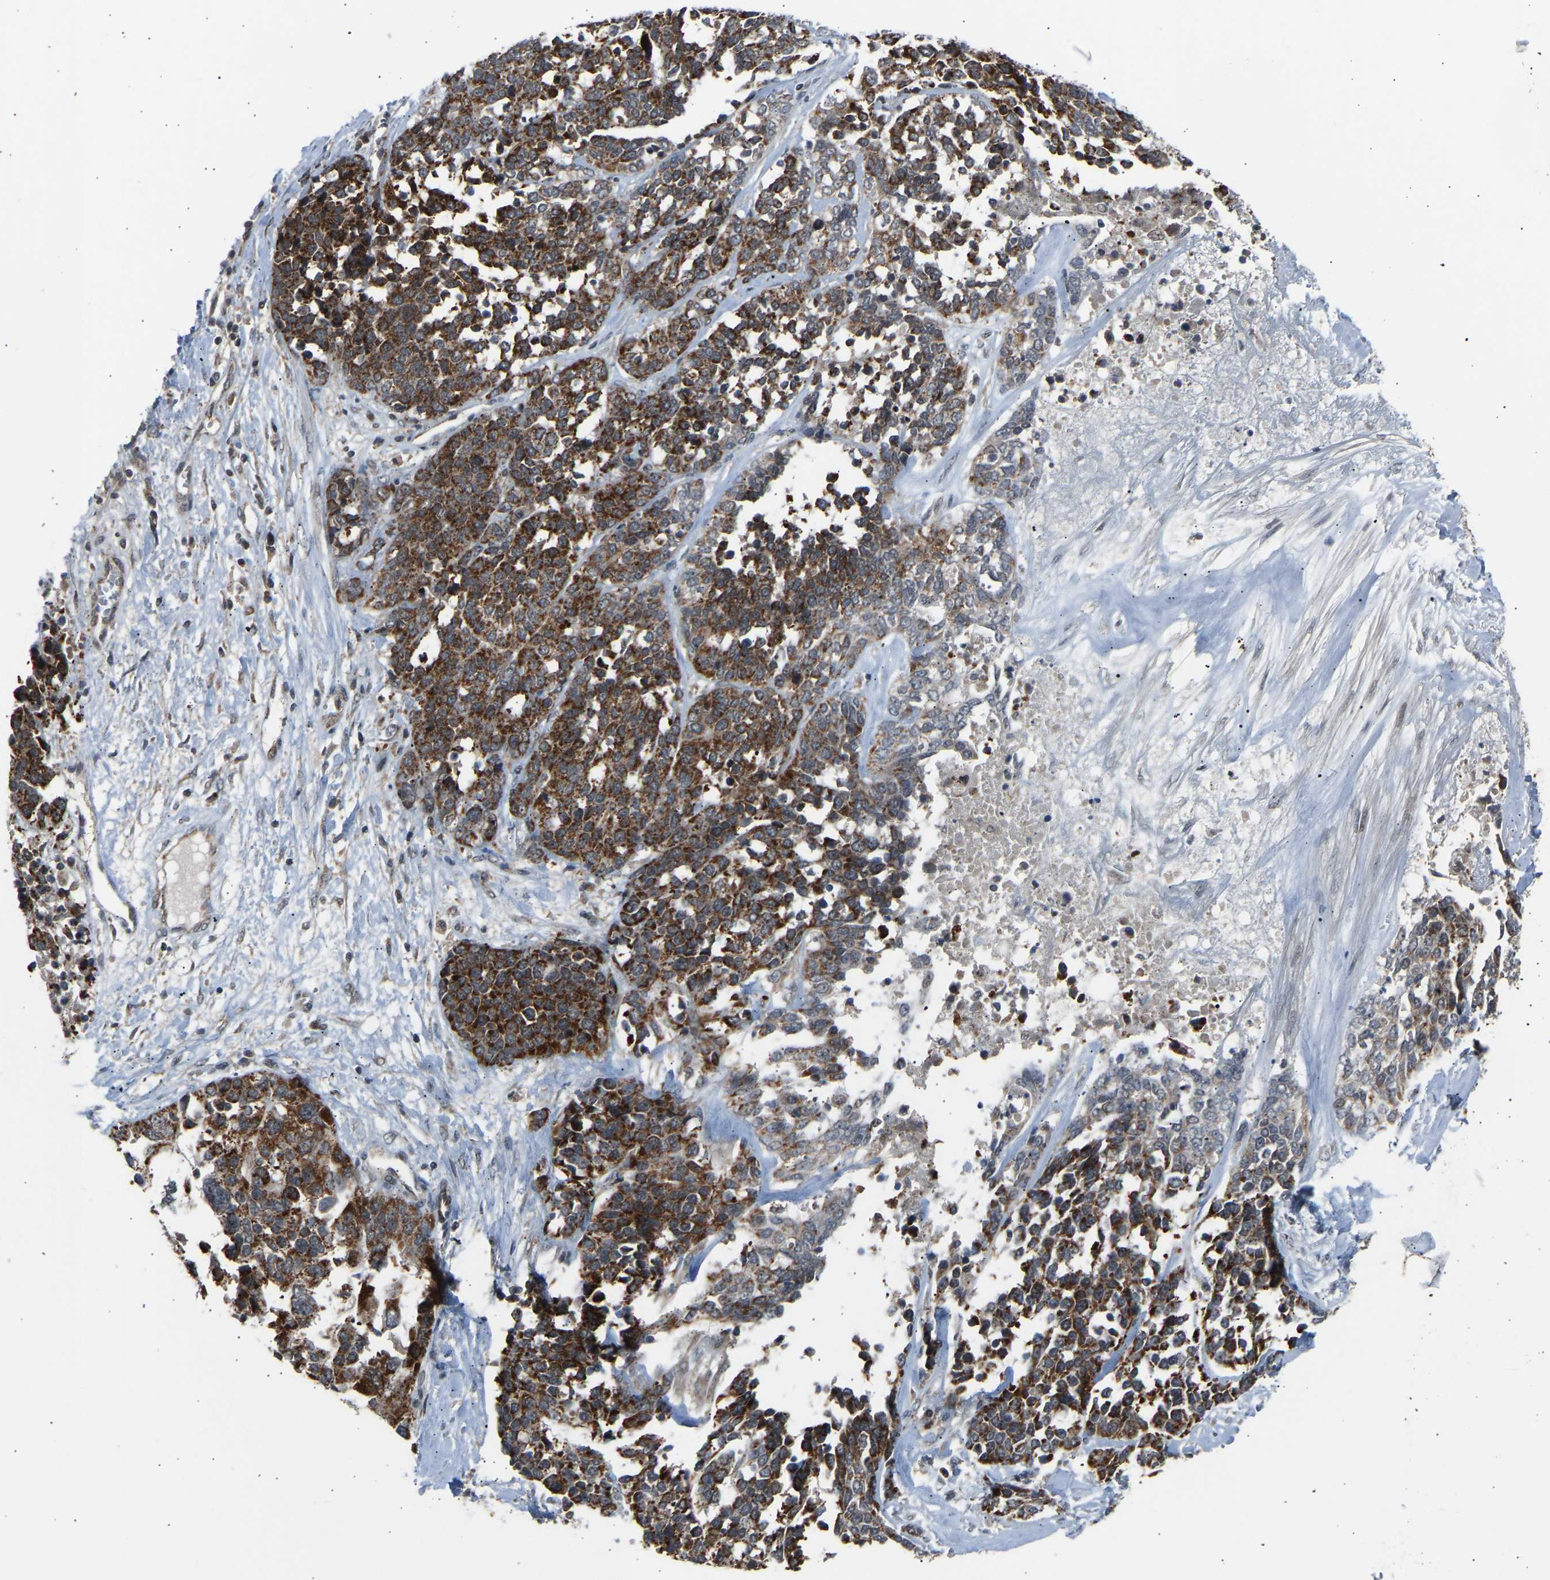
{"staining": {"intensity": "strong", "quantity": ">75%", "location": "cytoplasmic/membranous"}, "tissue": "ovarian cancer", "cell_type": "Tumor cells", "image_type": "cancer", "snomed": [{"axis": "morphology", "description": "Cystadenocarcinoma, serous, NOS"}, {"axis": "topography", "description": "Ovary"}], "caption": "Protein staining of ovarian serous cystadenocarcinoma tissue reveals strong cytoplasmic/membranous expression in about >75% of tumor cells.", "gene": "SLIRP", "patient": {"sex": "female", "age": 44}}